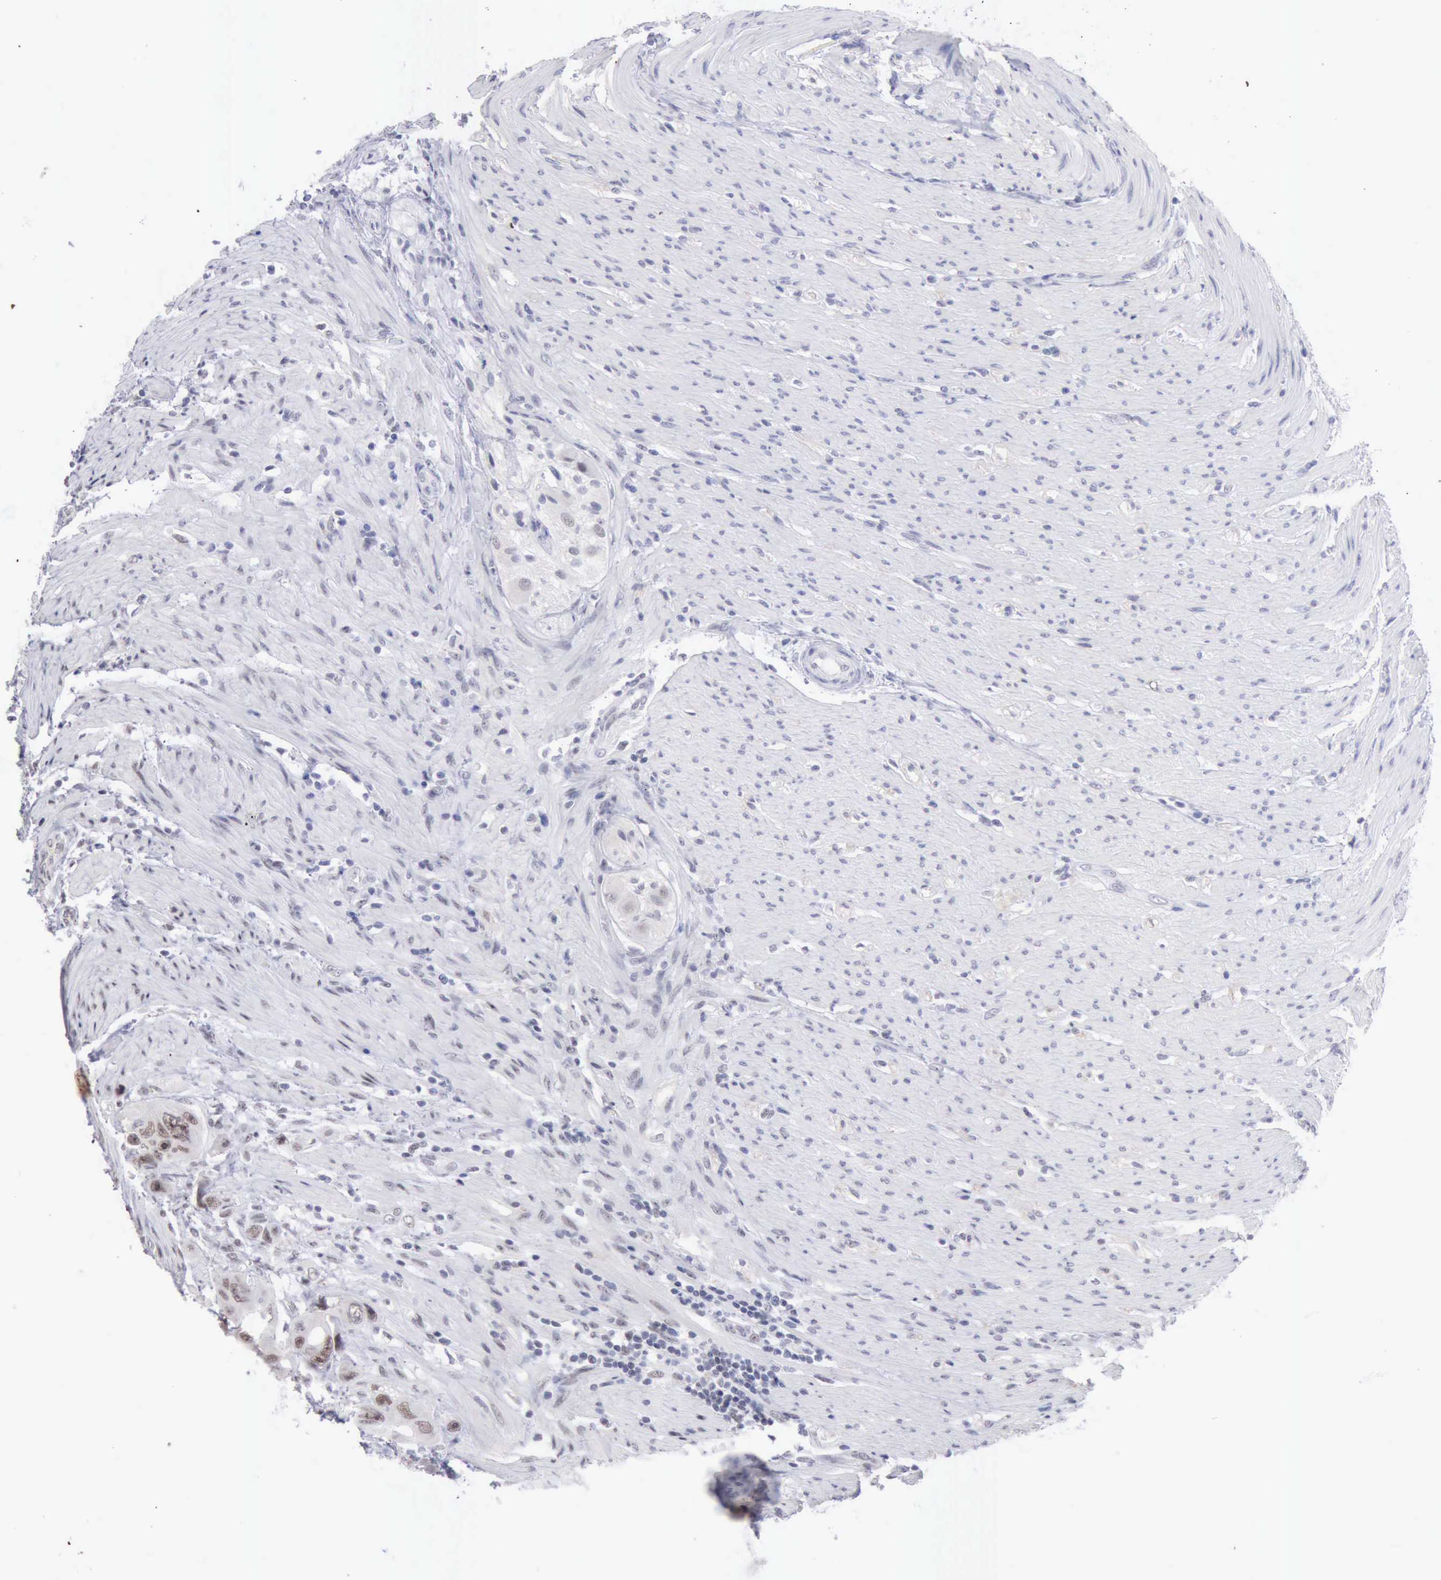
{"staining": {"intensity": "weak", "quantity": "25%-75%", "location": "nuclear"}, "tissue": "colorectal cancer", "cell_type": "Tumor cells", "image_type": "cancer", "snomed": [{"axis": "morphology", "description": "Adenocarcinoma, NOS"}, {"axis": "topography", "description": "Colon"}], "caption": "Protein expression analysis of adenocarcinoma (colorectal) displays weak nuclear staining in about 25%-75% of tumor cells.", "gene": "TAF1", "patient": {"sex": "female", "age": 46}}